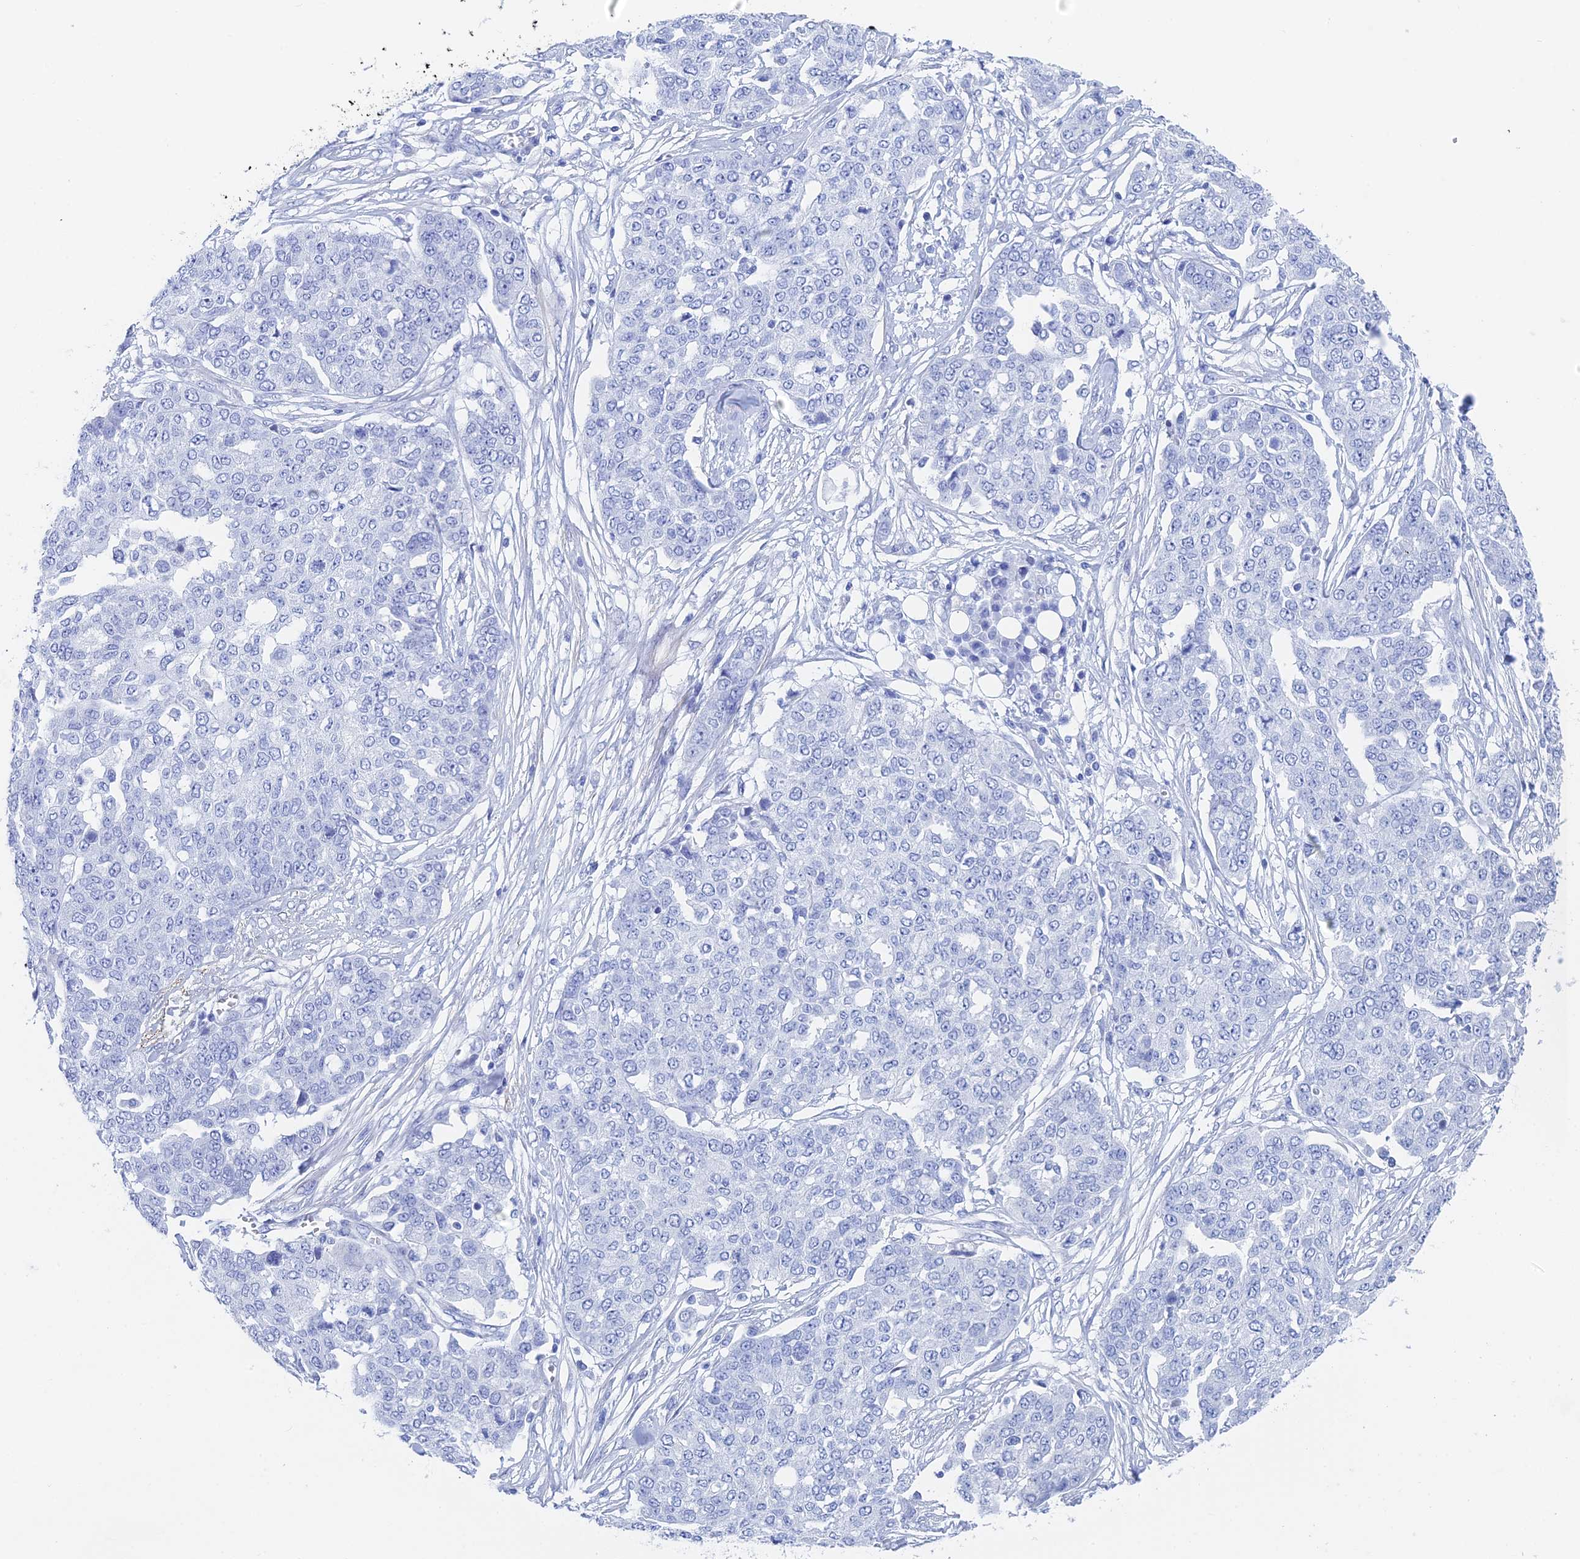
{"staining": {"intensity": "negative", "quantity": "none", "location": "none"}, "tissue": "ovarian cancer", "cell_type": "Tumor cells", "image_type": "cancer", "snomed": [{"axis": "morphology", "description": "Cystadenocarcinoma, serous, NOS"}, {"axis": "topography", "description": "Soft tissue"}, {"axis": "topography", "description": "Ovary"}], "caption": "A micrograph of human ovarian serous cystadenocarcinoma is negative for staining in tumor cells. Brightfield microscopy of IHC stained with DAB (3,3'-diaminobenzidine) (brown) and hematoxylin (blue), captured at high magnification.", "gene": "KCNK18", "patient": {"sex": "female", "age": 57}}